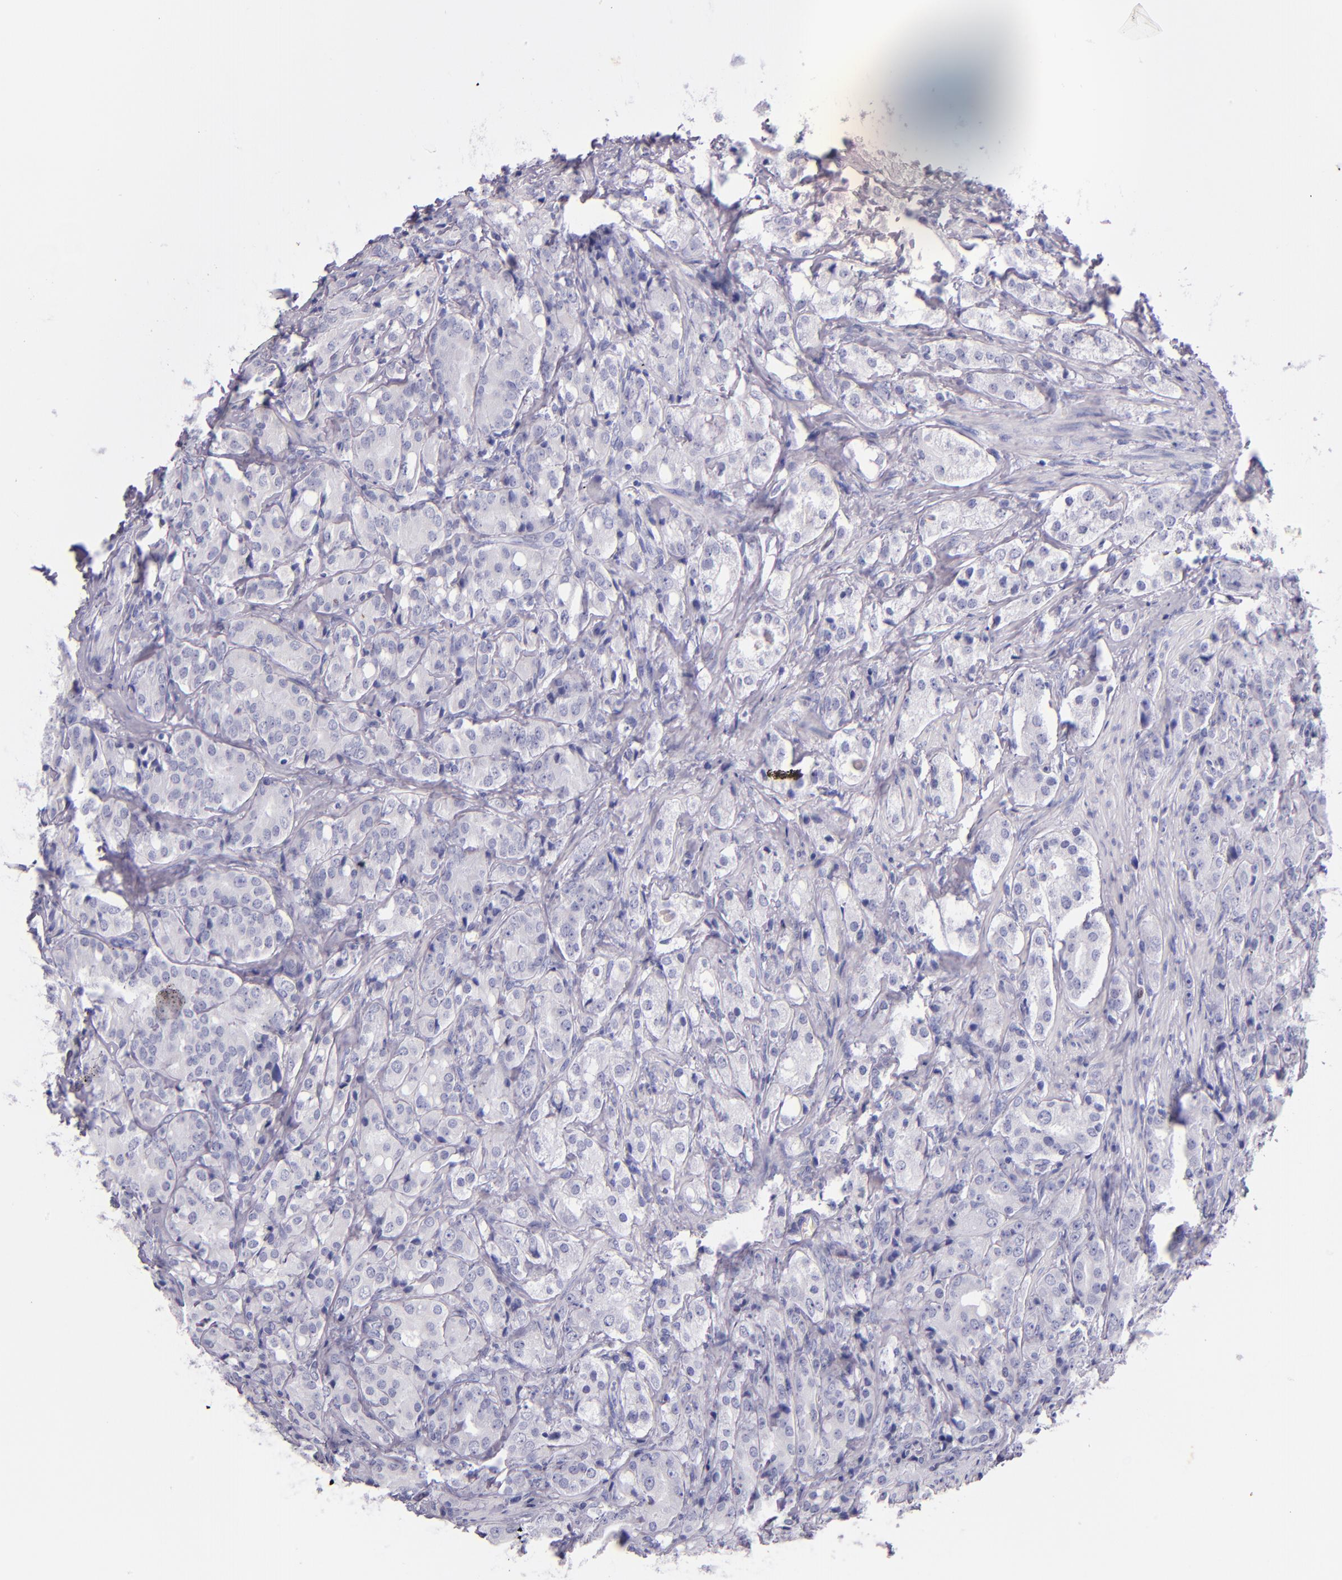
{"staining": {"intensity": "negative", "quantity": "none", "location": "none"}, "tissue": "prostate cancer", "cell_type": "Tumor cells", "image_type": "cancer", "snomed": [{"axis": "morphology", "description": "Adenocarcinoma, High grade"}, {"axis": "topography", "description": "Prostate"}], "caption": "The image displays no significant positivity in tumor cells of prostate cancer (high-grade adenocarcinoma).", "gene": "IRF4", "patient": {"sex": "male", "age": 68}}